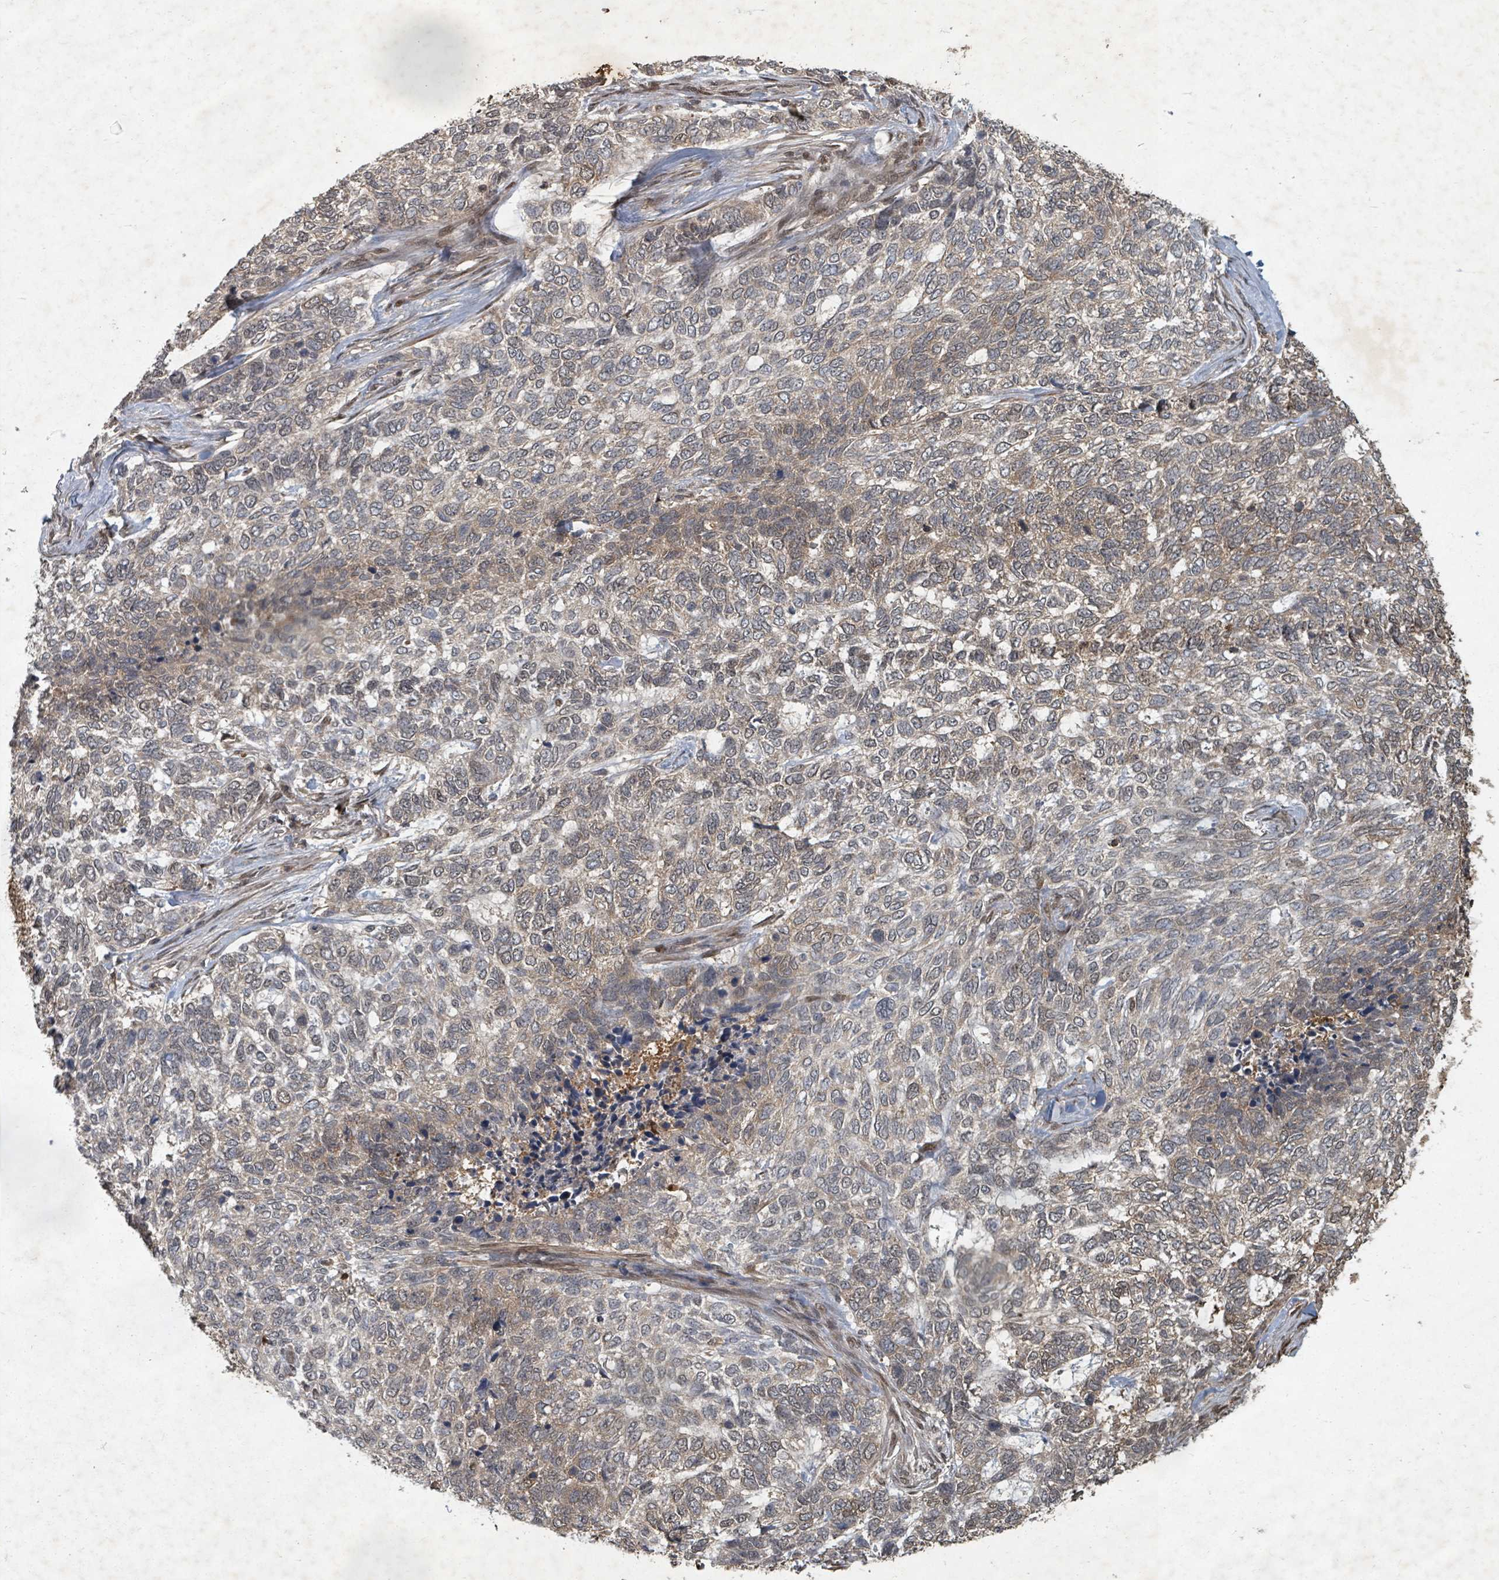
{"staining": {"intensity": "negative", "quantity": "none", "location": "none"}, "tissue": "skin cancer", "cell_type": "Tumor cells", "image_type": "cancer", "snomed": [{"axis": "morphology", "description": "Basal cell carcinoma"}, {"axis": "topography", "description": "Skin"}], "caption": "High magnification brightfield microscopy of skin basal cell carcinoma stained with DAB (3,3'-diaminobenzidine) (brown) and counterstained with hematoxylin (blue): tumor cells show no significant expression. (DAB IHC with hematoxylin counter stain).", "gene": "KDM4E", "patient": {"sex": "female", "age": 65}}